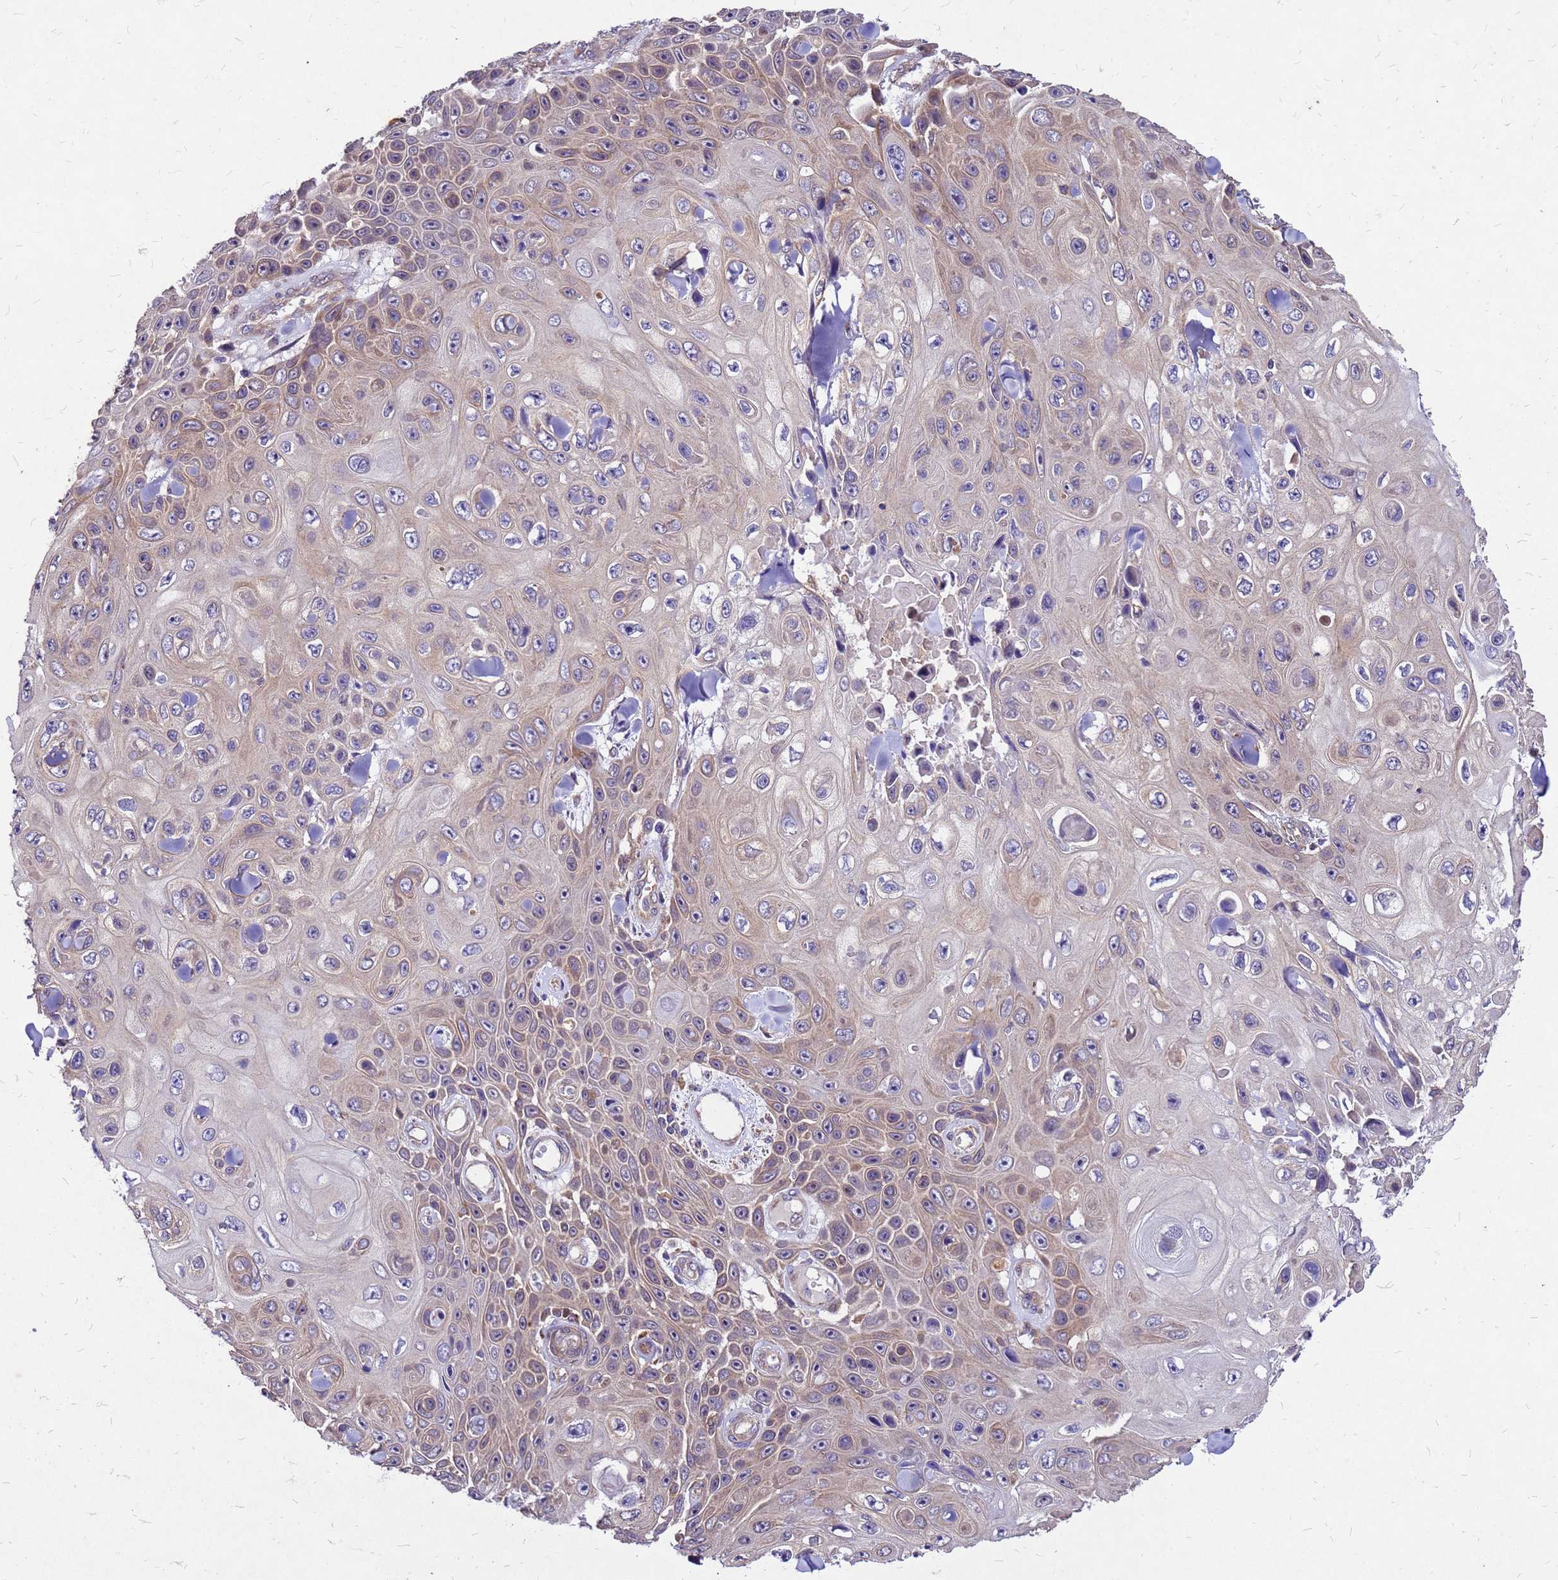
{"staining": {"intensity": "weak", "quantity": "25%-75%", "location": "cytoplasmic/membranous"}, "tissue": "skin cancer", "cell_type": "Tumor cells", "image_type": "cancer", "snomed": [{"axis": "morphology", "description": "Squamous cell carcinoma, NOS"}, {"axis": "topography", "description": "Skin"}], "caption": "Protein analysis of squamous cell carcinoma (skin) tissue demonstrates weak cytoplasmic/membranous expression in about 25%-75% of tumor cells.", "gene": "DUSP23", "patient": {"sex": "male", "age": 82}}